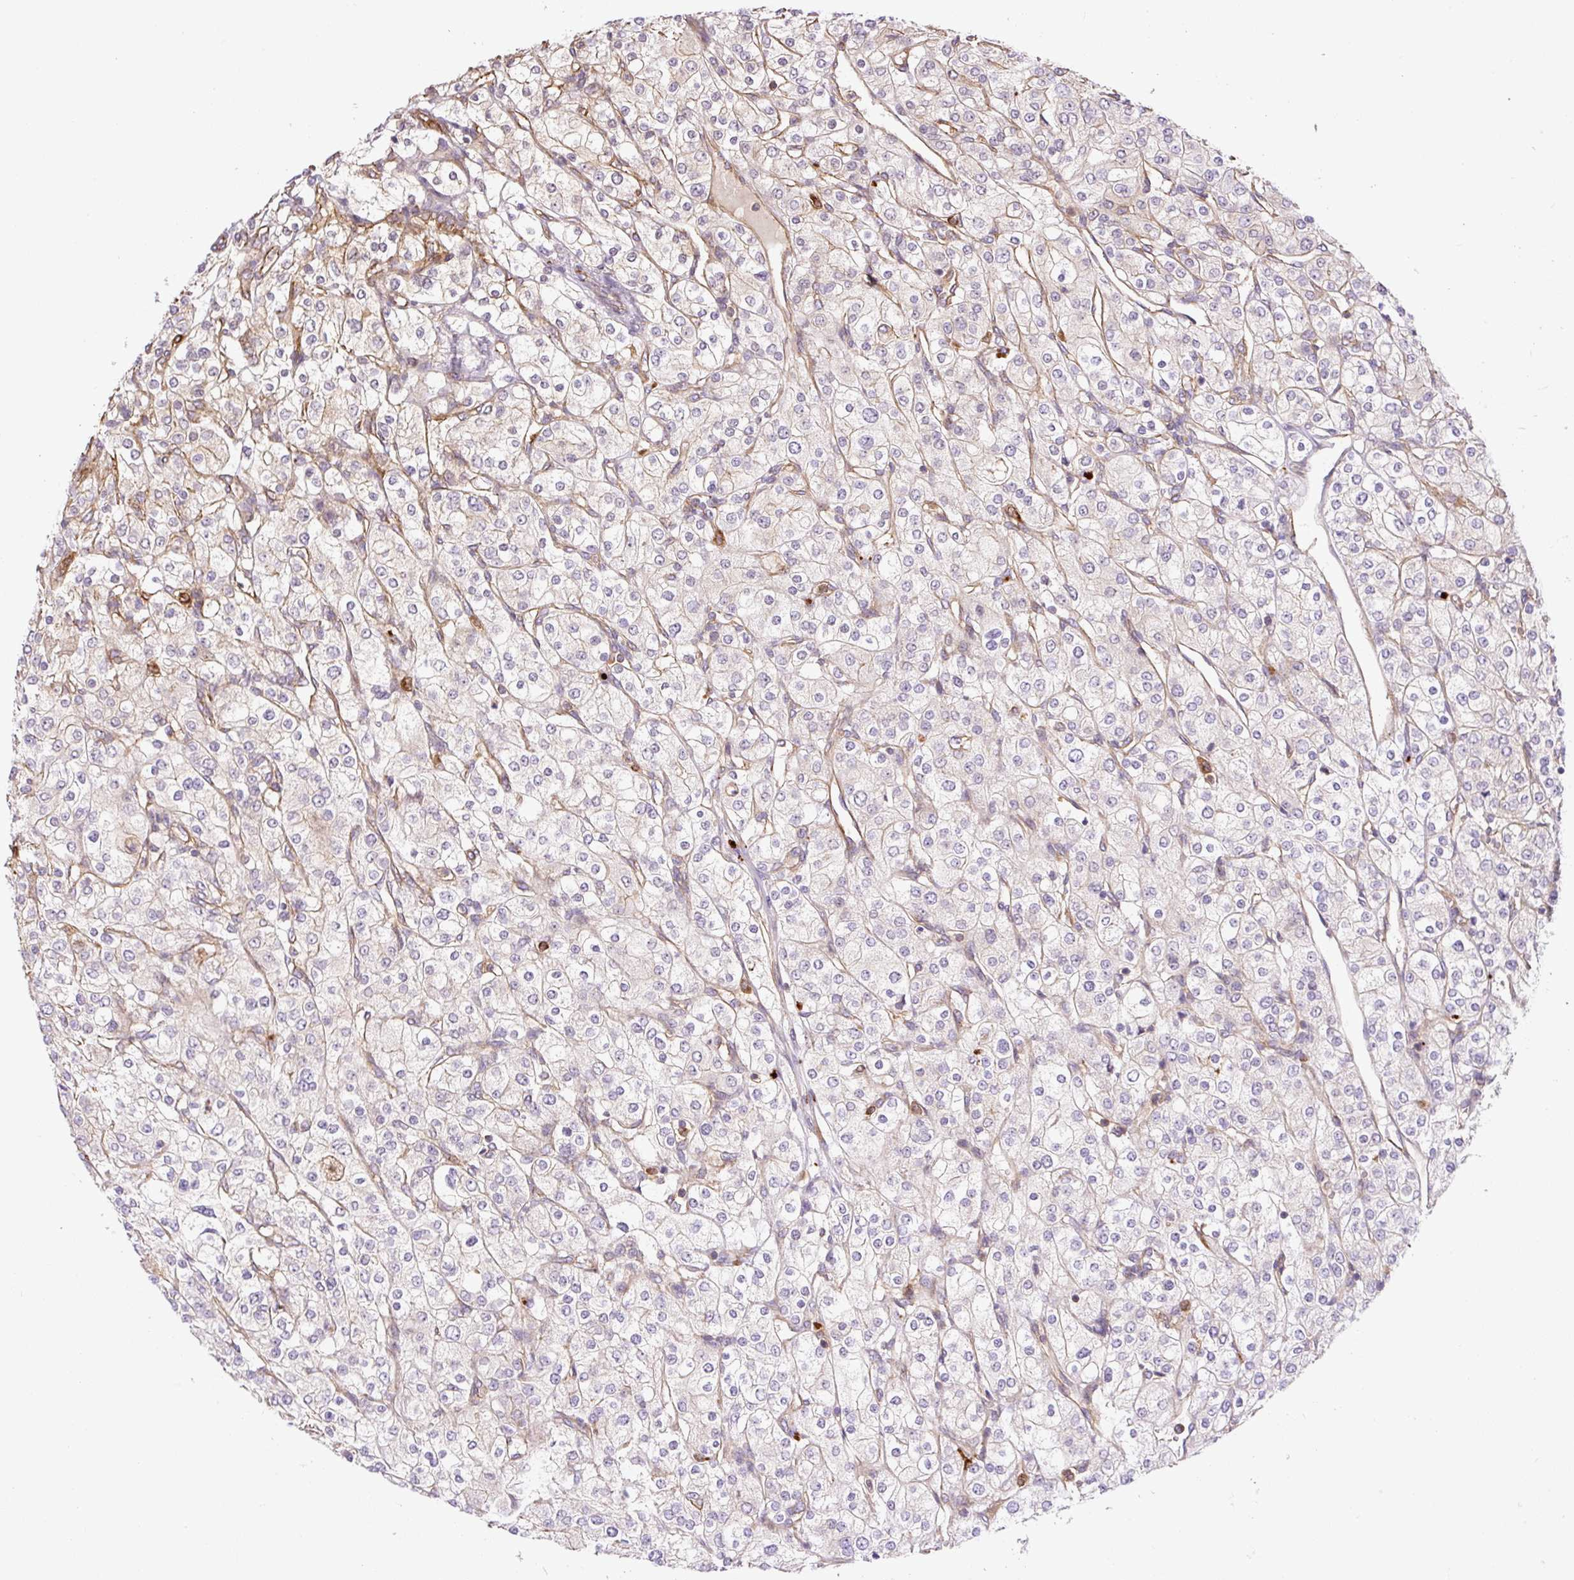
{"staining": {"intensity": "negative", "quantity": "none", "location": "none"}, "tissue": "renal cancer", "cell_type": "Tumor cells", "image_type": "cancer", "snomed": [{"axis": "morphology", "description": "Adenocarcinoma, NOS"}, {"axis": "topography", "description": "Kidney"}], "caption": "High power microscopy histopathology image of an immunohistochemistry photomicrograph of renal cancer, revealing no significant expression in tumor cells. (Brightfield microscopy of DAB (3,3'-diaminobenzidine) immunohistochemistry at high magnification).", "gene": "B3GALT5", "patient": {"sex": "male", "age": 80}}